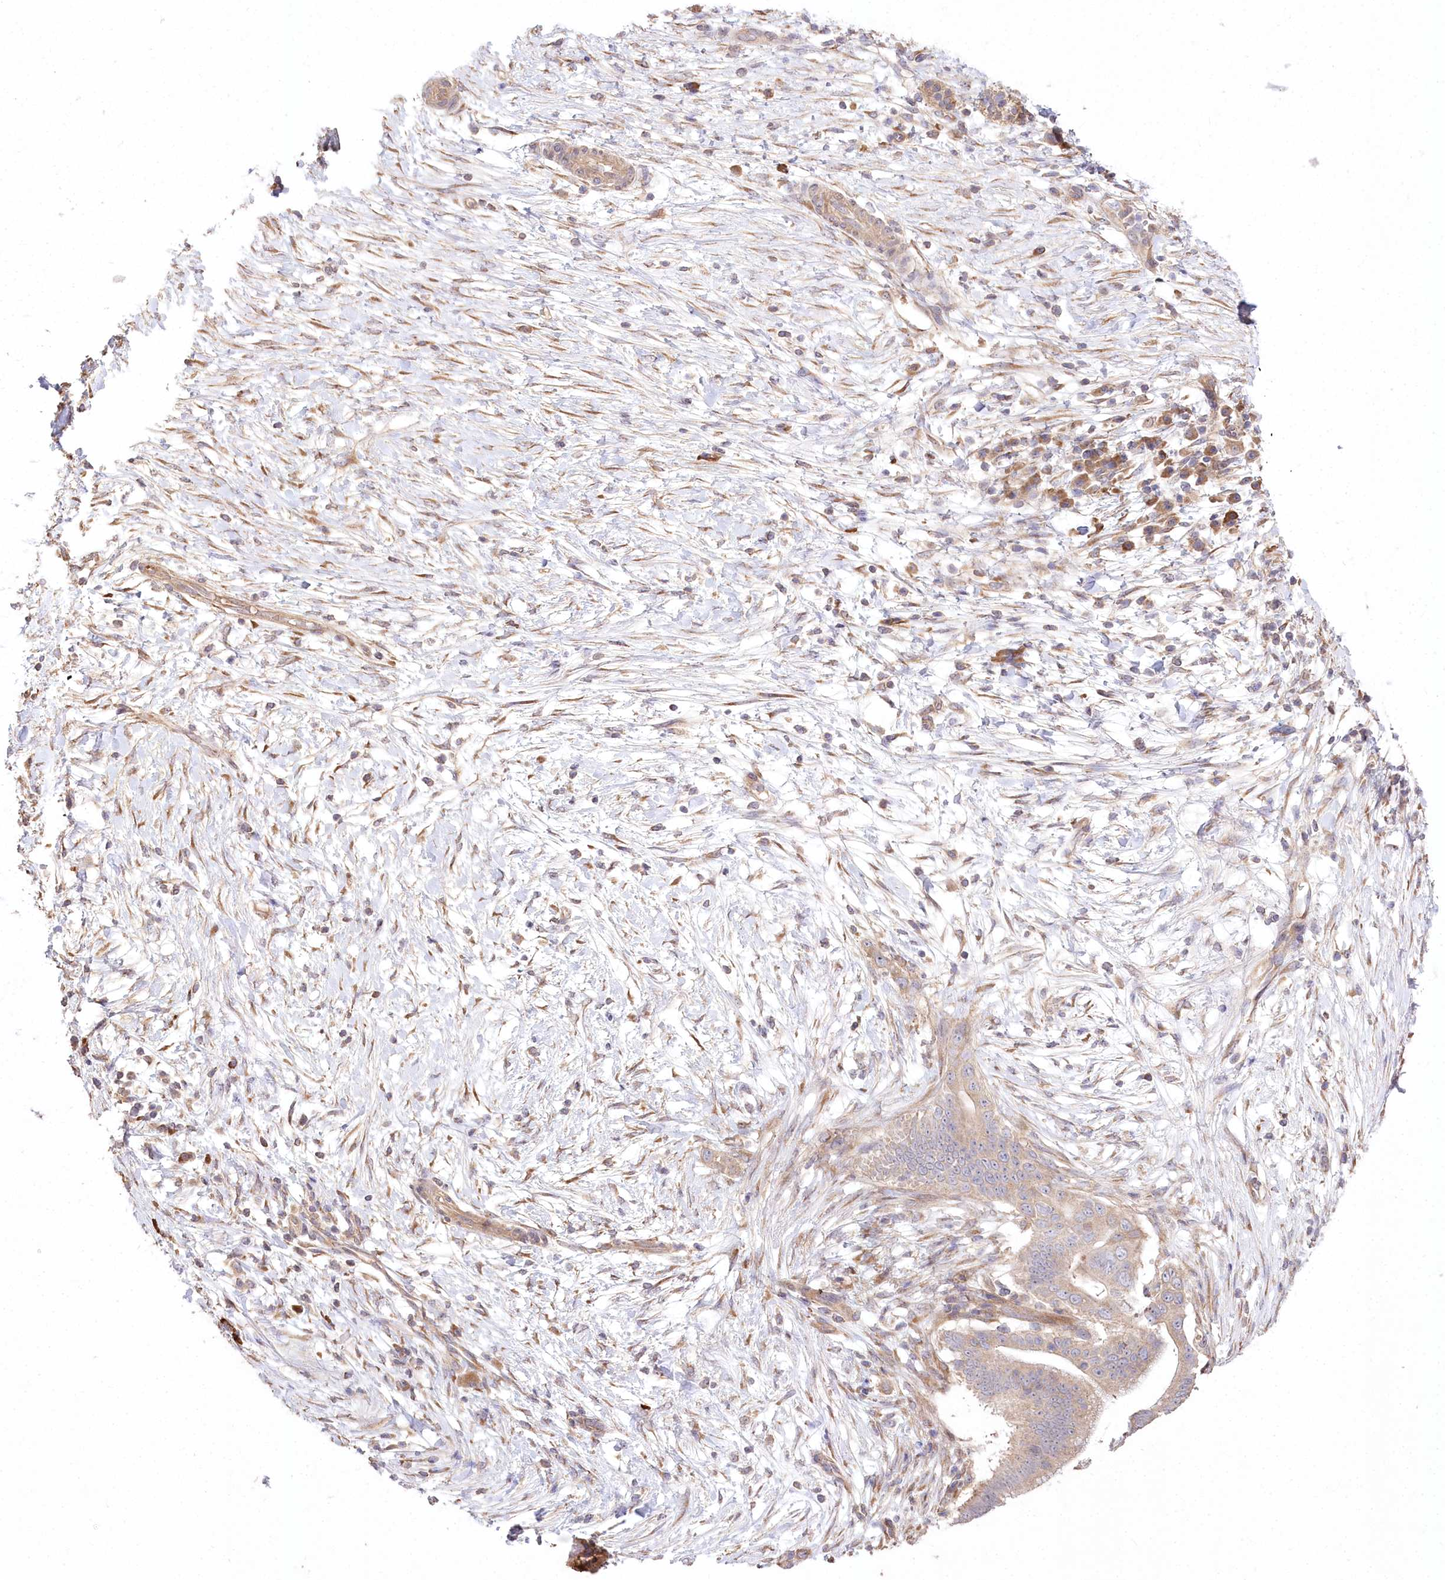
{"staining": {"intensity": "weak", "quantity": ">75%", "location": "cytoplasmic/membranous"}, "tissue": "pancreatic cancer", "cell_type": "Tumor cells", "image_type": "cancer", "snomed": [{"axis": "morphology", "description": "Adenocarcinoma, NOS"}, {"axis": "topography", "description": "Pancreas"}], "caption": "Immunohistochemical staining of pancreatic cancer demonstrates low levels of weak cytoplasmic/membranous expression in approximately >75% of tumor cells.", "gene": "PRSS53", "patient": {"sex": "male", "age": 68}}